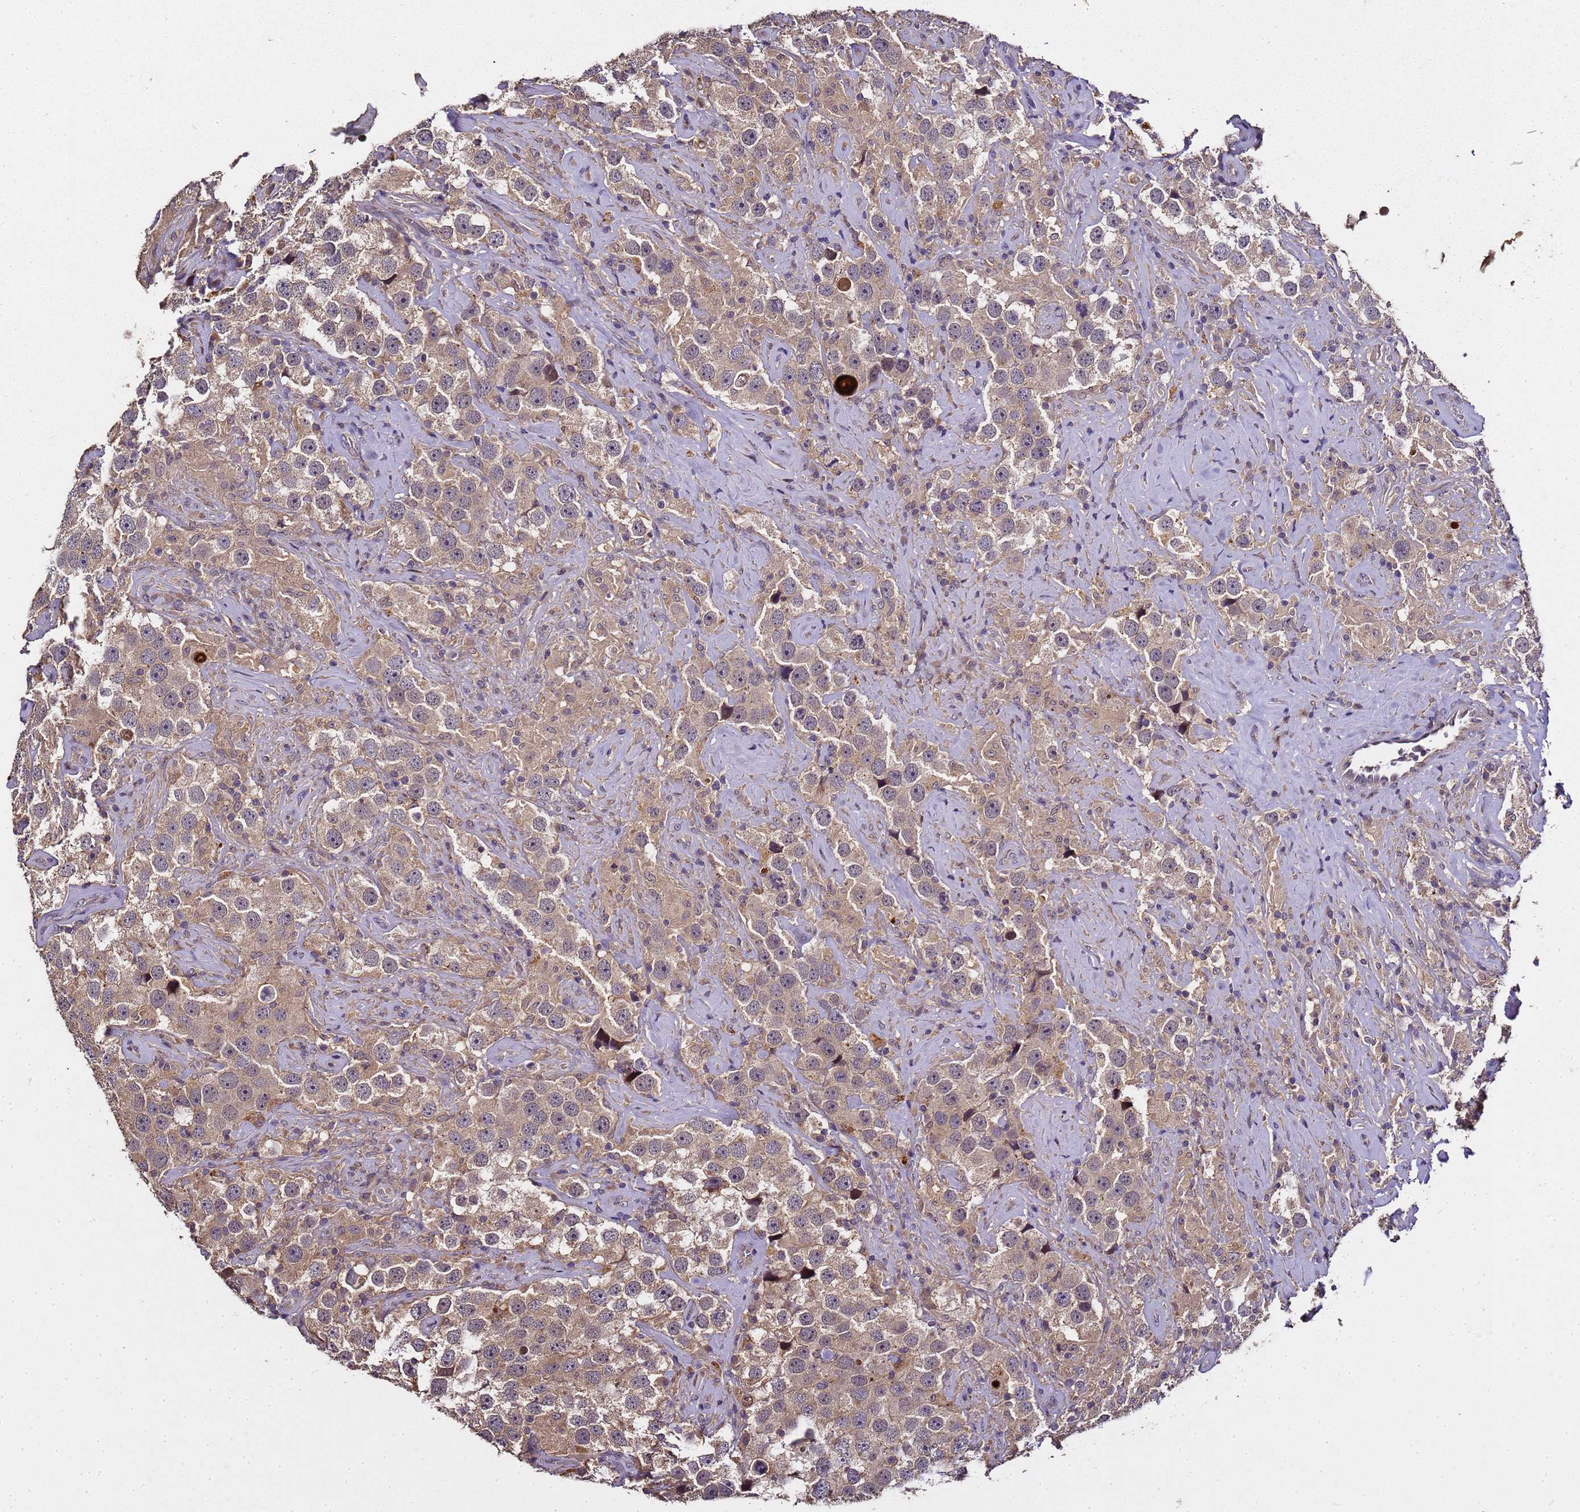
{"staining": {"intensity": "weak", "quantity": ">75%", "location": "cytoplasmic/membranous"}, "tissue": "testis cancer", "cell_type": "Tumor cells", "image_type": "cancer", "snomed": [{"axis": "morphology", "description": "Seminoma, NOS"}, {"axis": "topography", "description": "Testis"}], "caption": "Testis cancer was stained to show a protein in brown. There is low levels of weak cytoplasmic/membranous expression in approximately >75% of tumor cells. (DAB = brown stain, brightfield microscopy at high magnification).", "gene": "LGI4", "patient": {"sex": "male", "age": 49}}